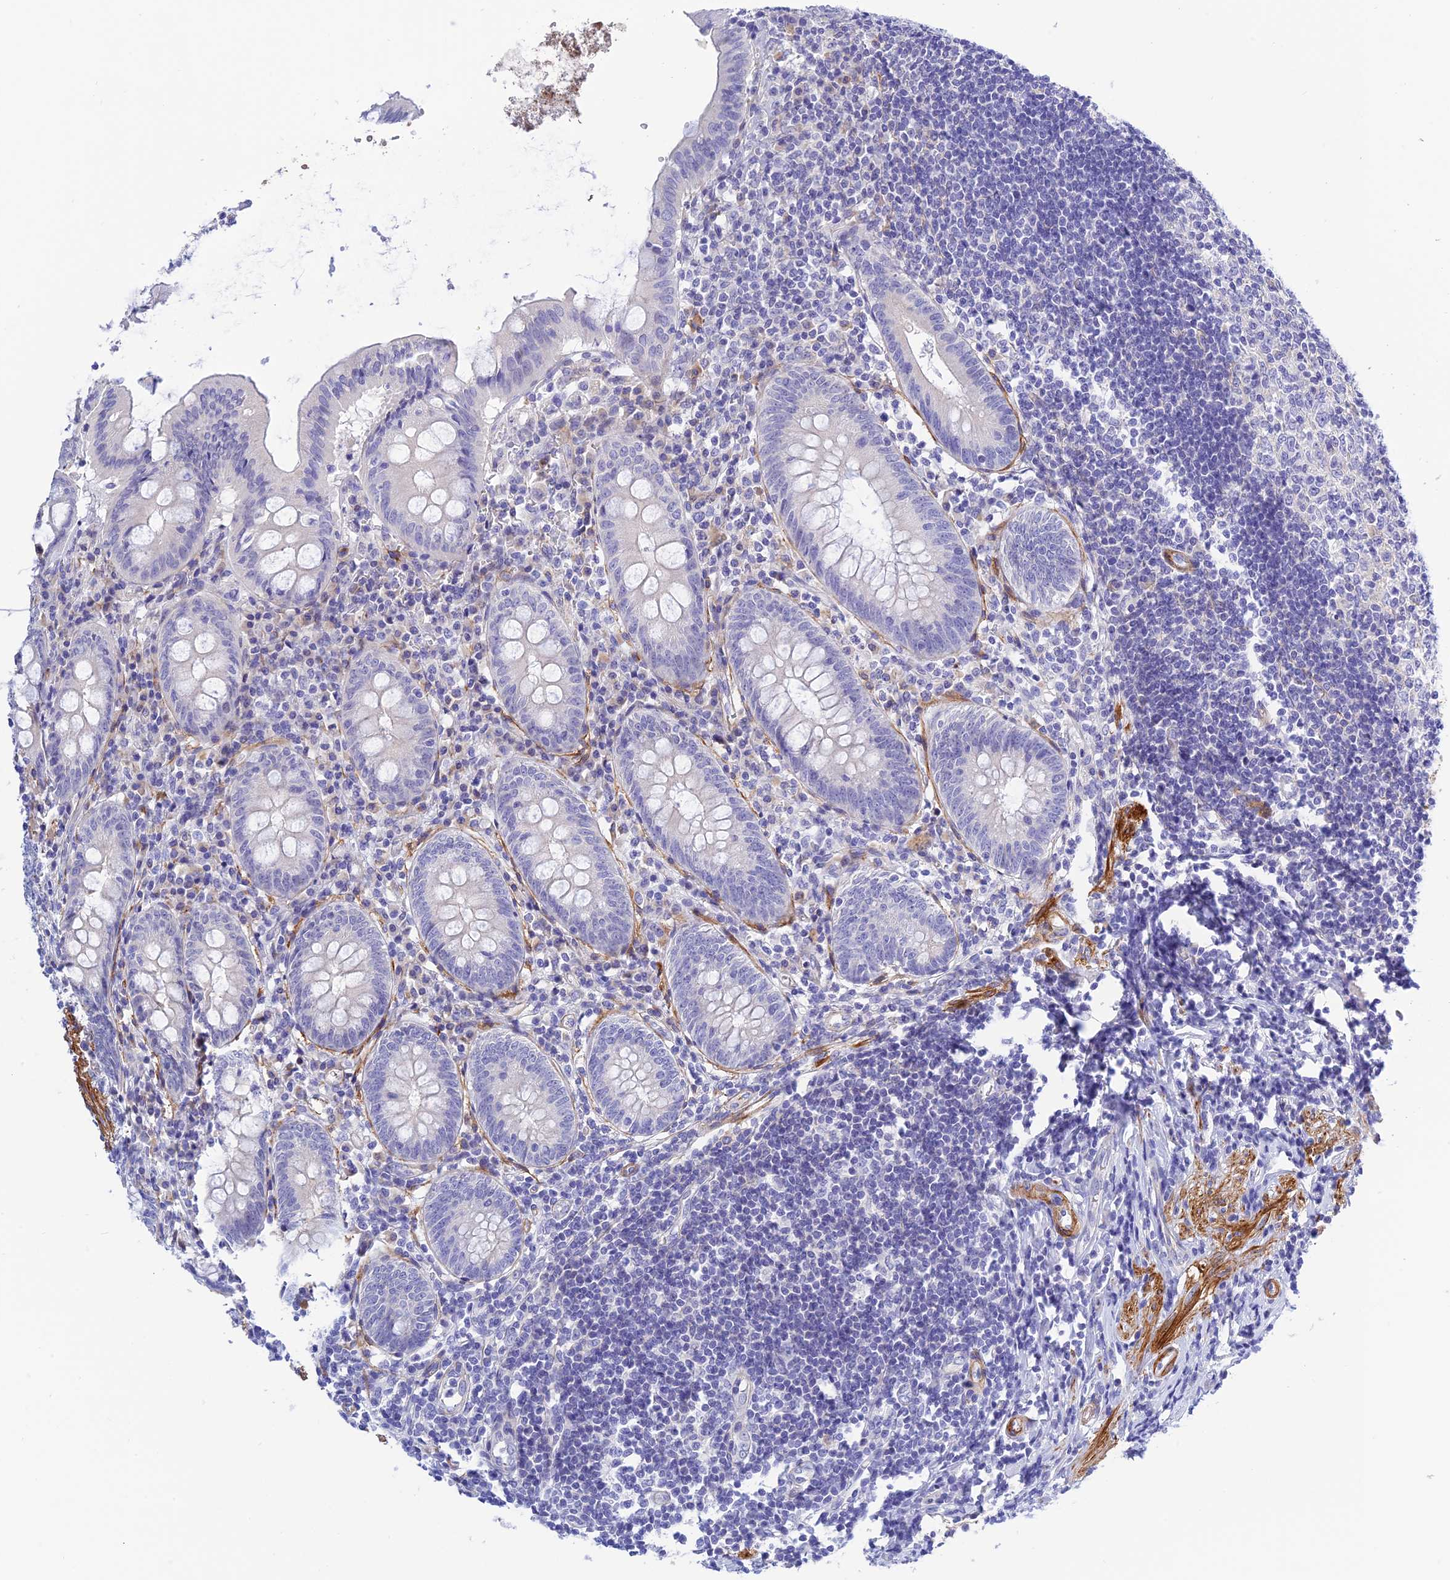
{"staining": {"intensity": "negative", "quantity": "none", "location": "none"}, "tissue": "appendix", "cell_type": "Glandular cells", "image_type": "normal", "snomed": [{"axis": "morphology", "description": "Normal tissue, NOS"}, {"axis": "topography", "description": "Appendix"}], "caption": "The immunohistochemistry micrograph has no significant positivity in glandular cells of appendix. Nuclei are stained in blue.", "gene": "ZDHHC16", "patient": {"sex": "female", "age": 54}}